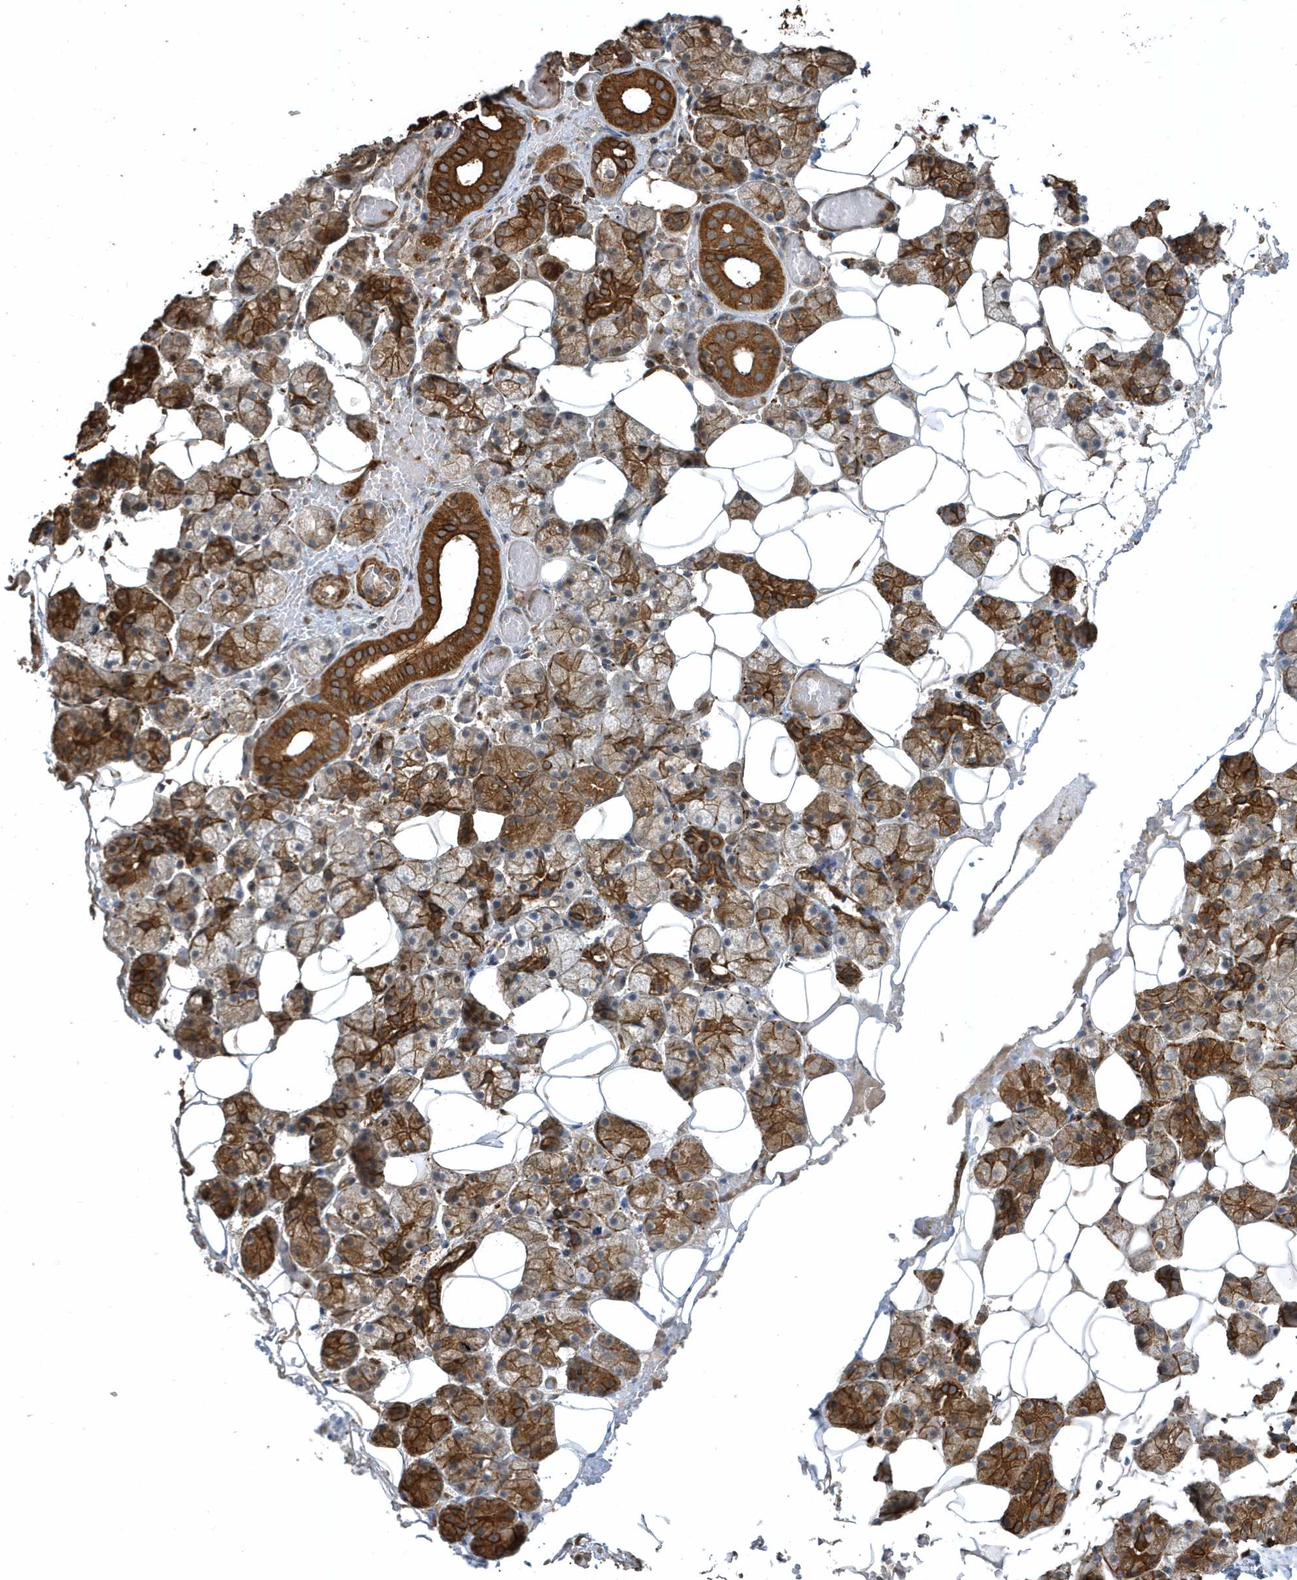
{"staining": {"intensity": "strong", "quantity": "25%-75%", "location": "cytoplasmic/membranous"}, "tissue": "salivary gland", "cell_type": "Glandular cells", "image_type": "normal", "snomed": [{"axis": "morphology", "description": "Normal tissue, NOS"}, {"axis": "topography", "description": "Salivary gland"}], "caption": "Immunohistochemical staining of normal human salivary gland demonstrates strong cytoplasmic/membranous protein positivity in about 25%-75% of glandular cells. Nuclei are stained in blue.", "gene": "SENP8", "patient": {"sex": "female", "age": 33}}